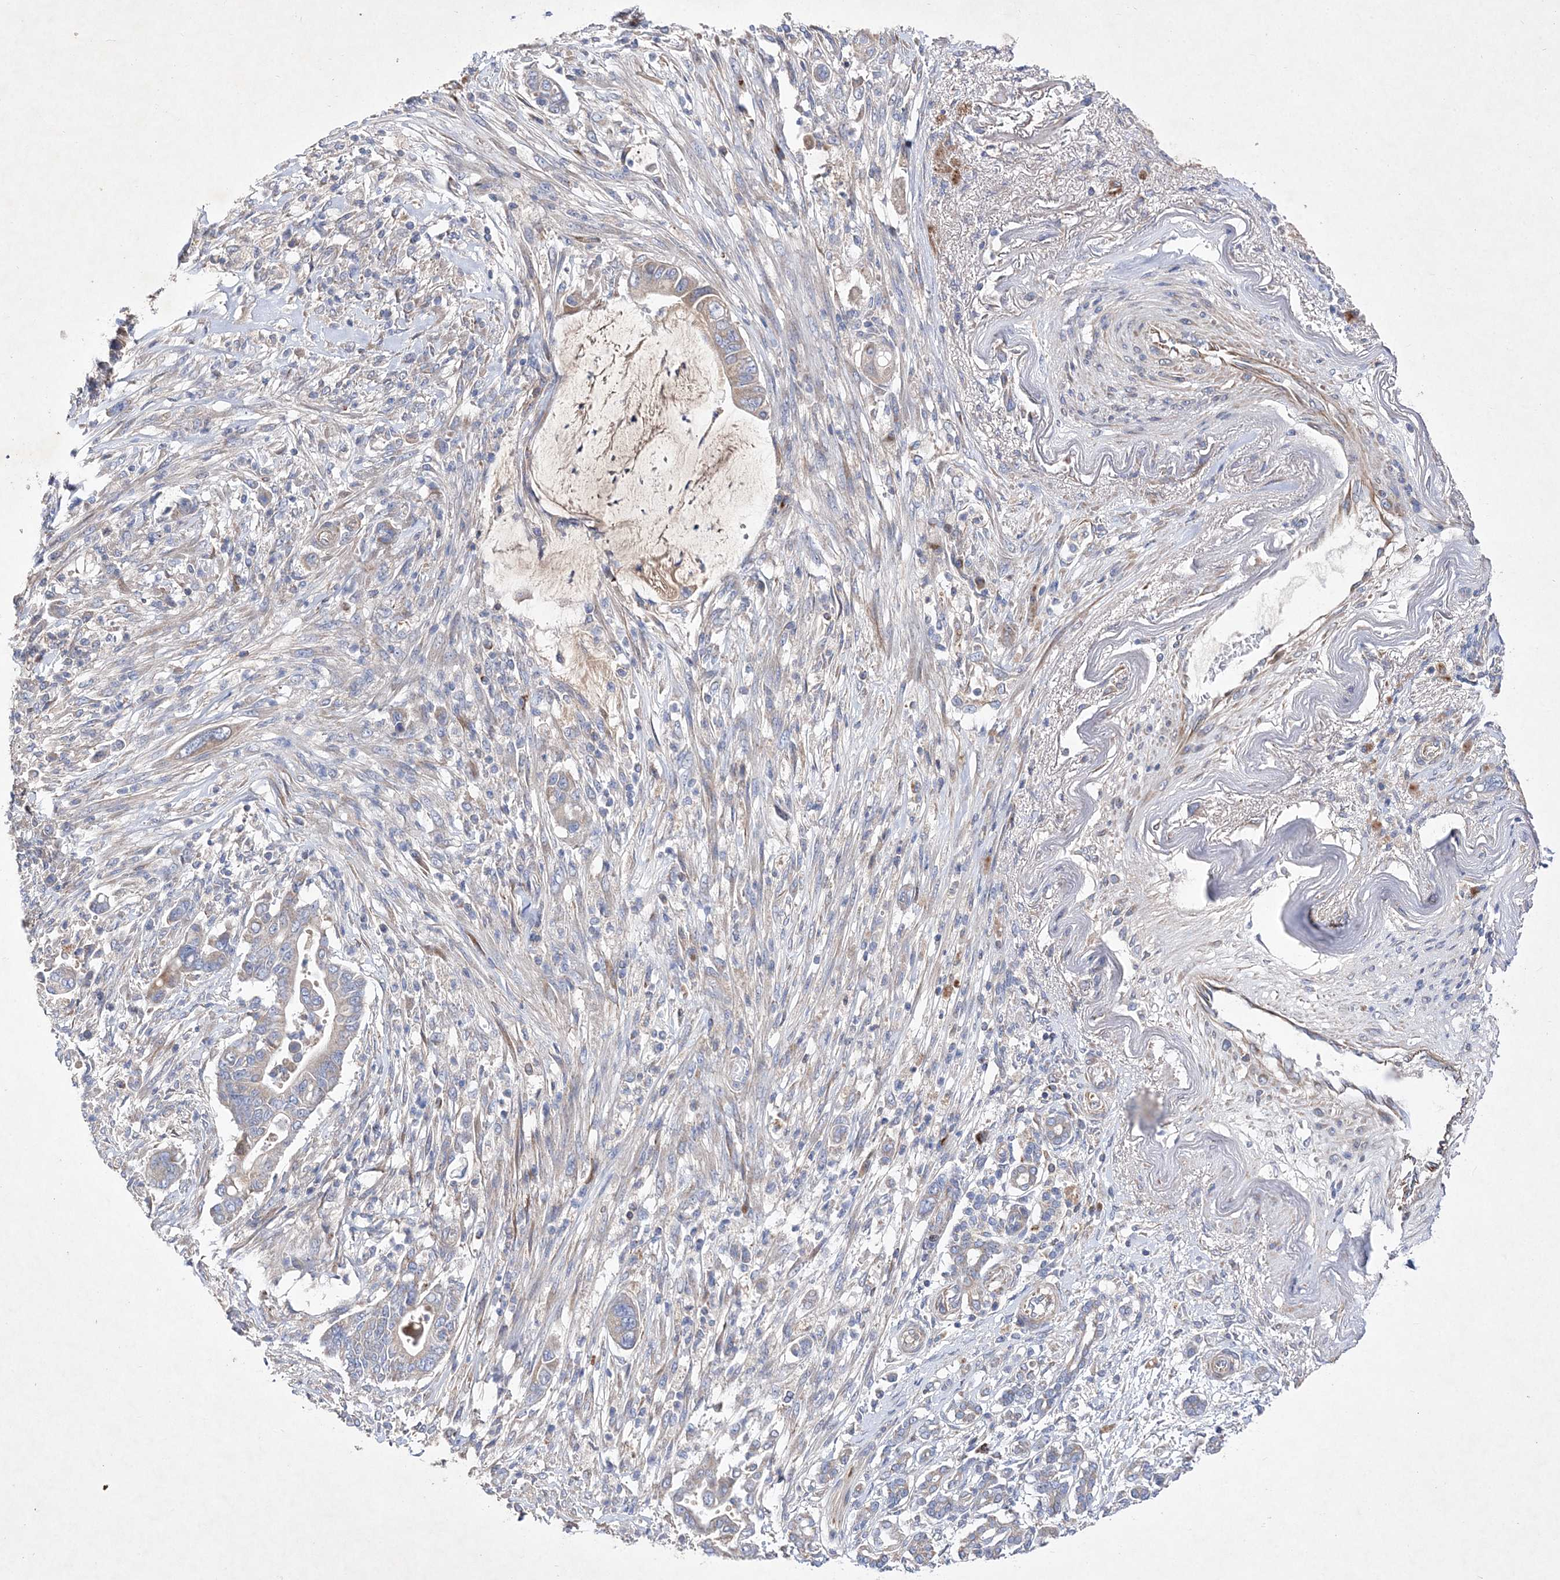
{"staining": {"intensity": "weak", "quantity": "<25%", "location": "cytoplasmic/membranous"}, "tissue": "pancreatic cancer", "cell_type": "Tumor cells", "image_type": "cancer", "snomed": [{"axis": "morphology", "description": "Adenocarcinoma, NOS"}, {"axis": "topography", "description": "Pancreas"}], "caption": "A histopathology image of human pancreatic cancer (adenocarcinoma) is negative for staining in tumor cells.", "gene": "METTL8", "patient": {"sex": "male", "age": 68}}